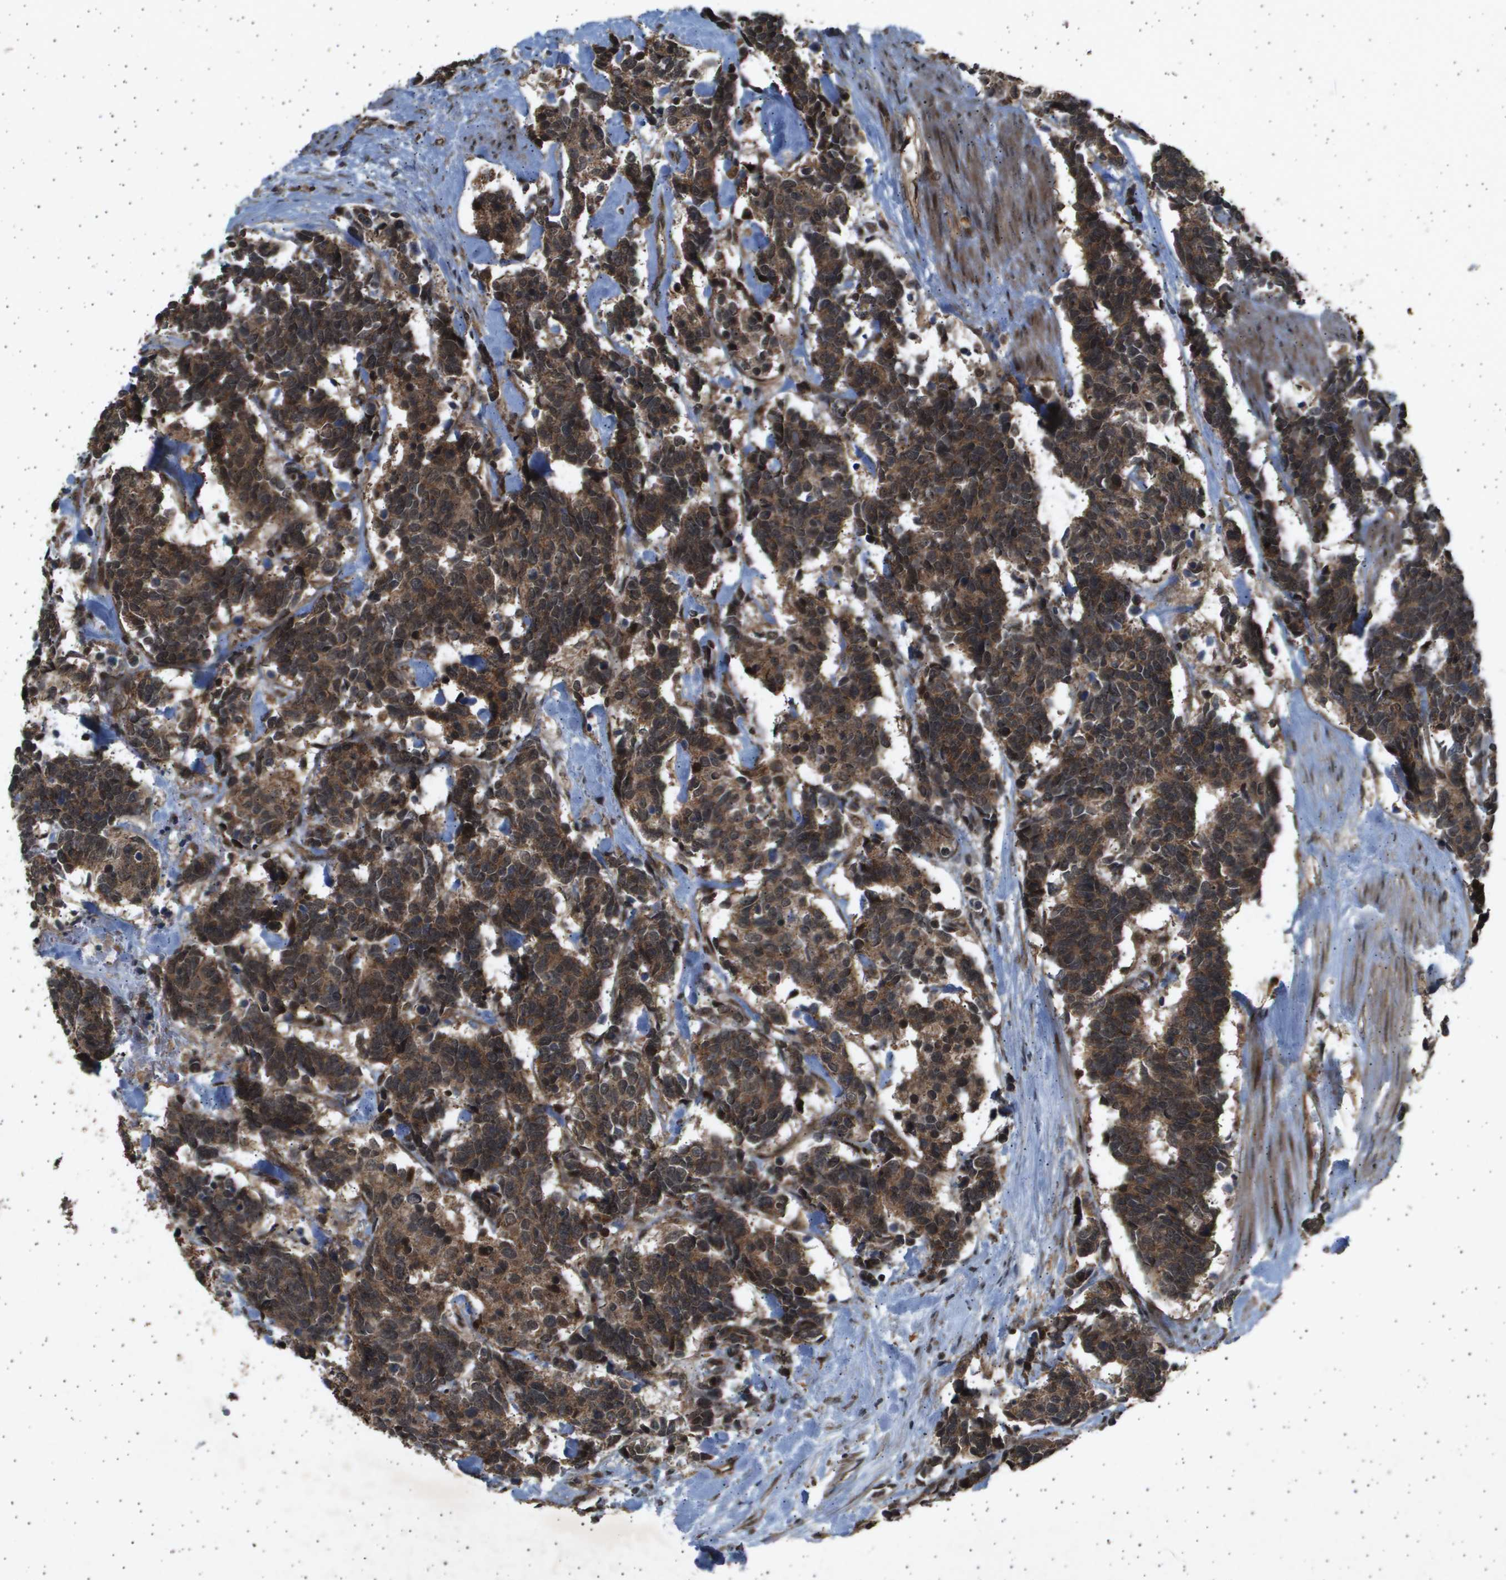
{"staining": {"intensity": "strong", "quantity": ">75%", "location": "cytoplasmic/membranous,nuclear"}, "tissue": "carcinoid", "cell_type": "Tumor cells", "image_type": "cancer", "snomed": [{"axis": "morphology", "description": "Carcinoma, NOS"}, {"axis": "morphology", "description": "Carcinoid, malignant, NOS"}, {"axis": "topography", "description": "Urinary bladder"}], "caption": "A high amount of strong cytoplasmic/membranous and nuclear staining is present in approximately >75% of tumor cells in carcinoid tissue. (IHC, brightfield microscopy, high magnification).", "gene": "TNRC6A", "patient": {"sex": "male", "age": 57}}